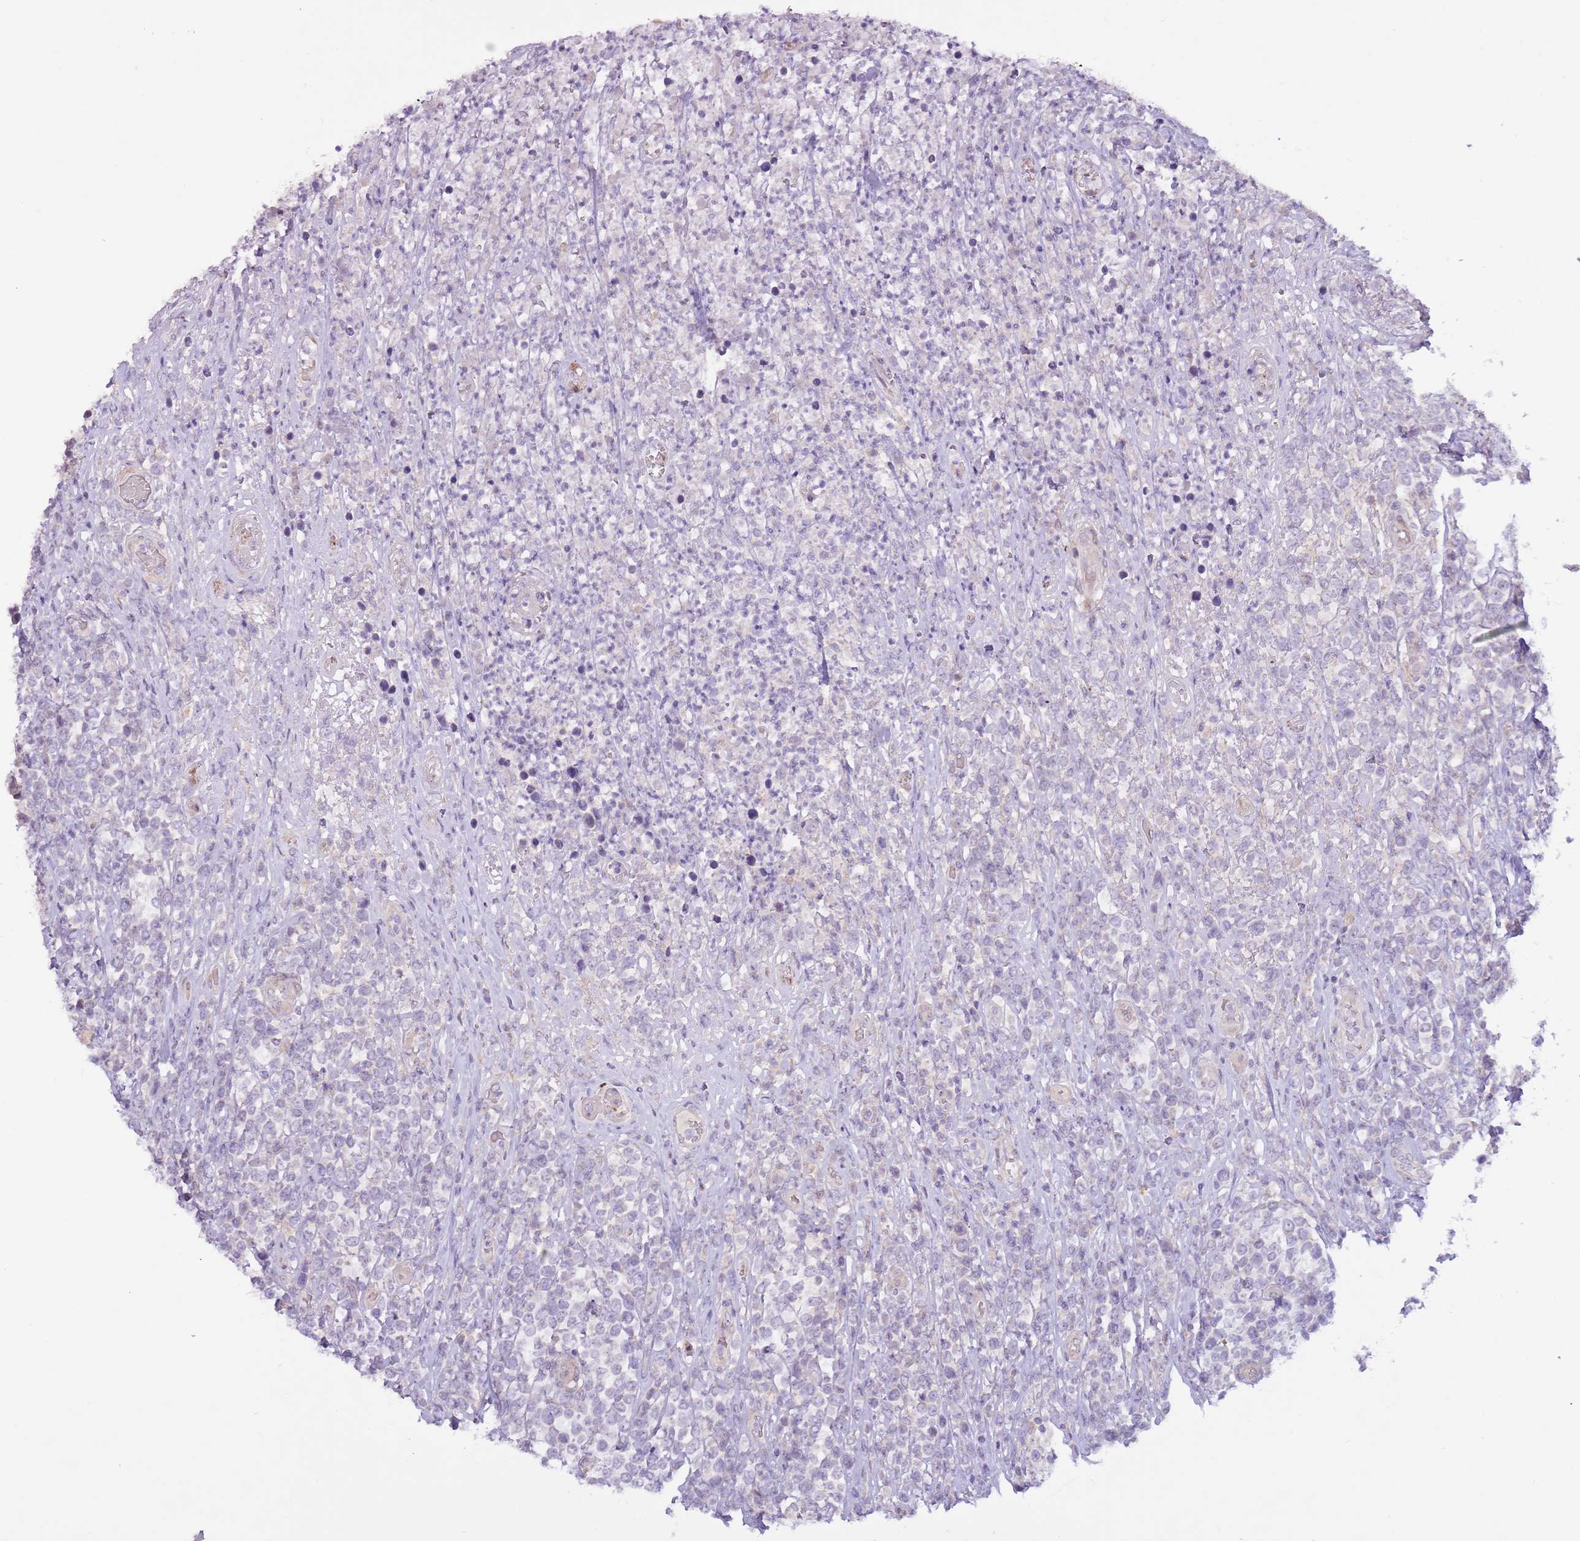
{"staining": {"intensity": "negative", "quantity": "none", "location": "none"}, "tissue": "lymphoma", "cell_type": "Tumor cells", "image_type": "cancer", "snomed": [{"axis": "morphology", "description": "Malignant lymphoma, non-Hodgkin's type, High grade"}, {"axis": "topography", "description": "Soft tissue"}], "caption": "Tumor cells are negative for protein expression in human malignant lymphoma, non-Hodgkin's type (high-grade).", "gene": "MRO", "patient": {"sex": "female", "age": 56}}